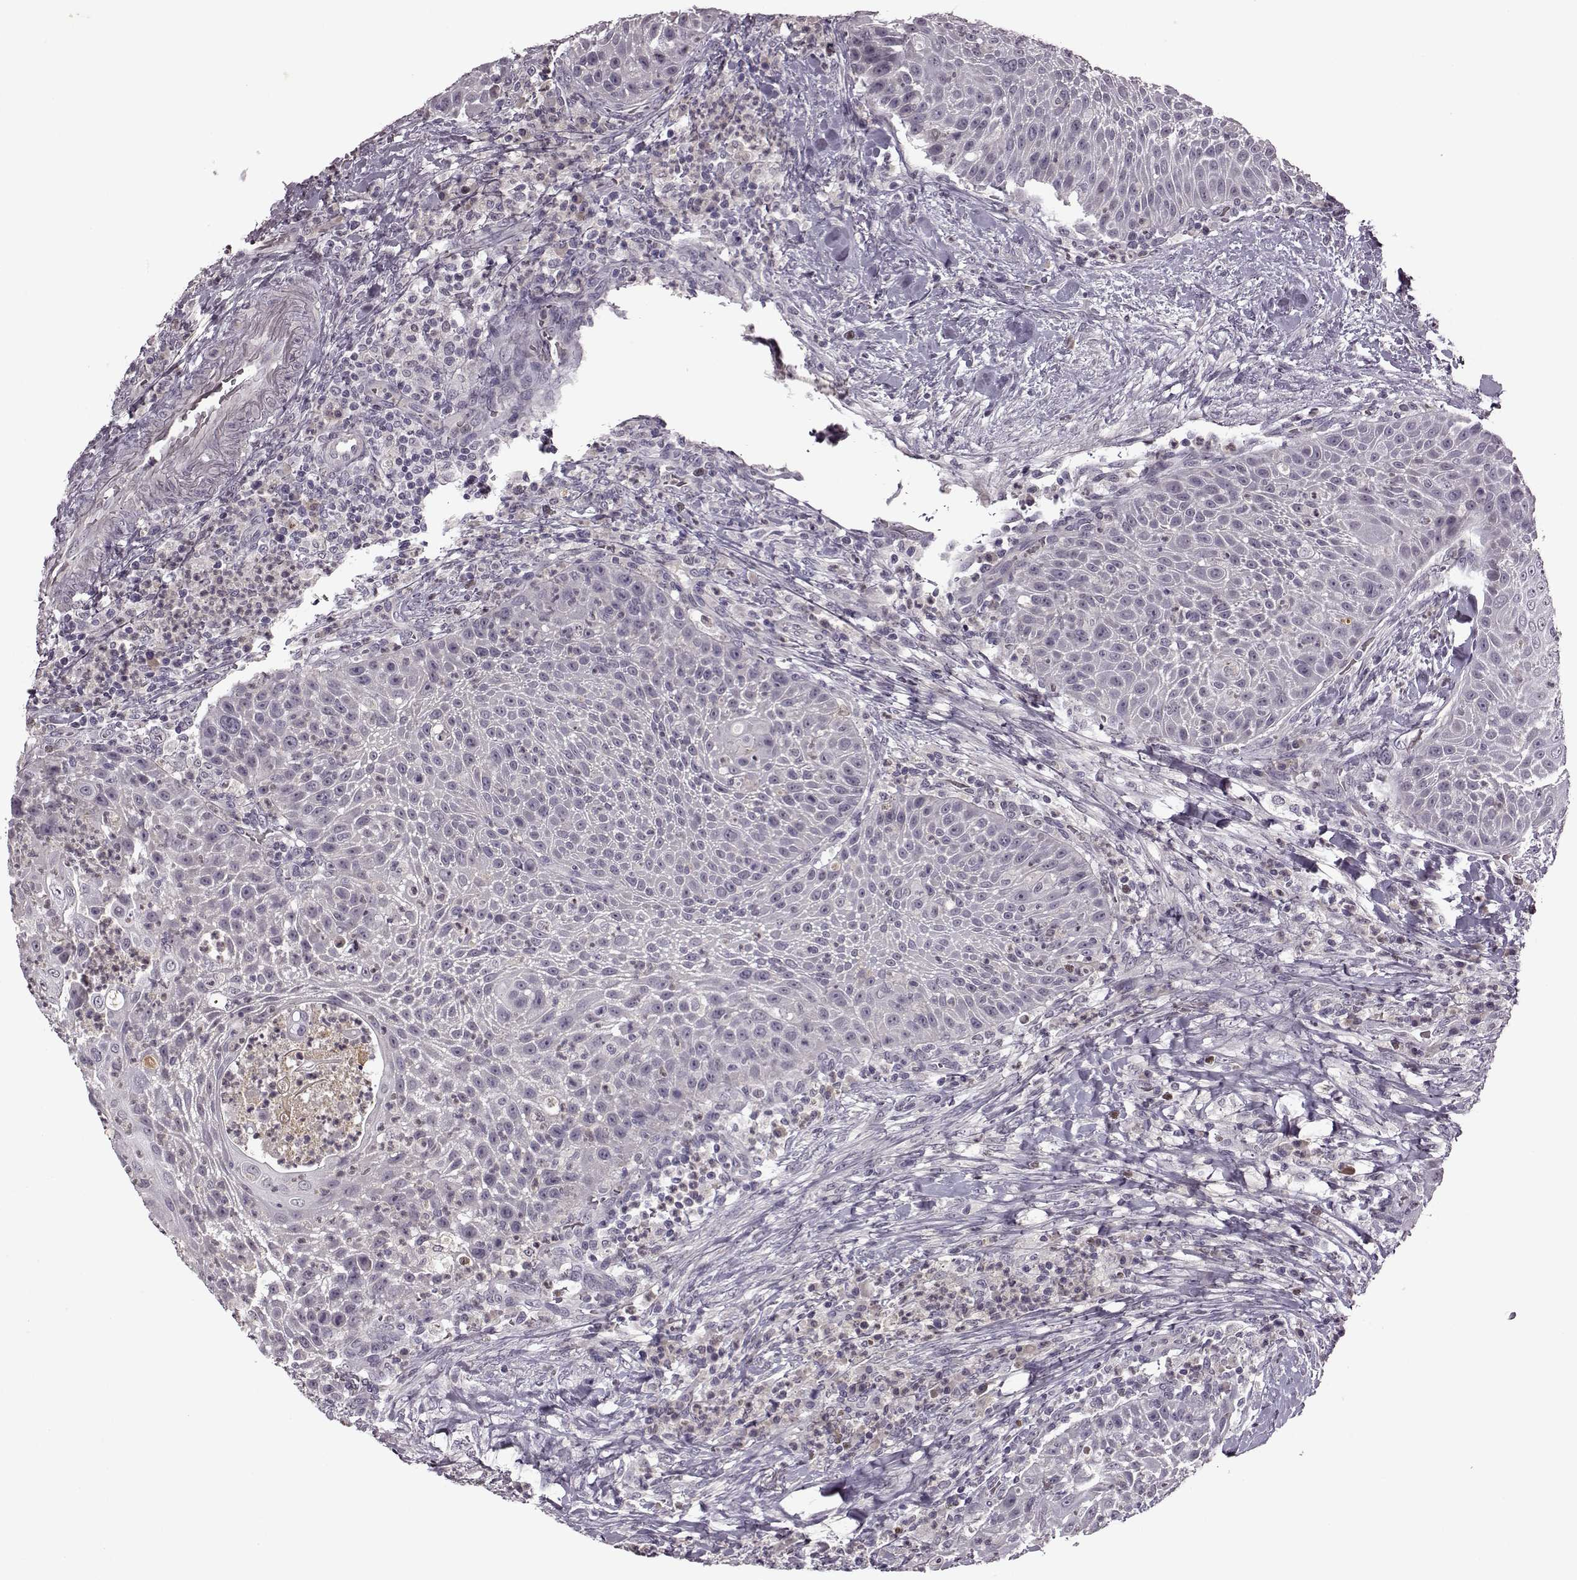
{"staining": {"intensity": "negative", "quantity": "none", "location": "none"}, "tissue": "head and neck cancer", "cell_type": "Tumor cells", "image_type": "cancer", "snomed": [{"axis": "morphology", "description": "Squamous cell carcinoma, NOS"}, {"axis": "topography", "description": "Head-Neck"}], "caption": "Tumor cells show no significant expression in head and neck cancer. (Stains: DAB (3,3'-diaminobenzidine) IHC with hematoxylin counter stain, Microscopy: brightfield microscopy at high magnification).", "gene": "CNGA3", "patient": {"sex": "male", "age": 69}}